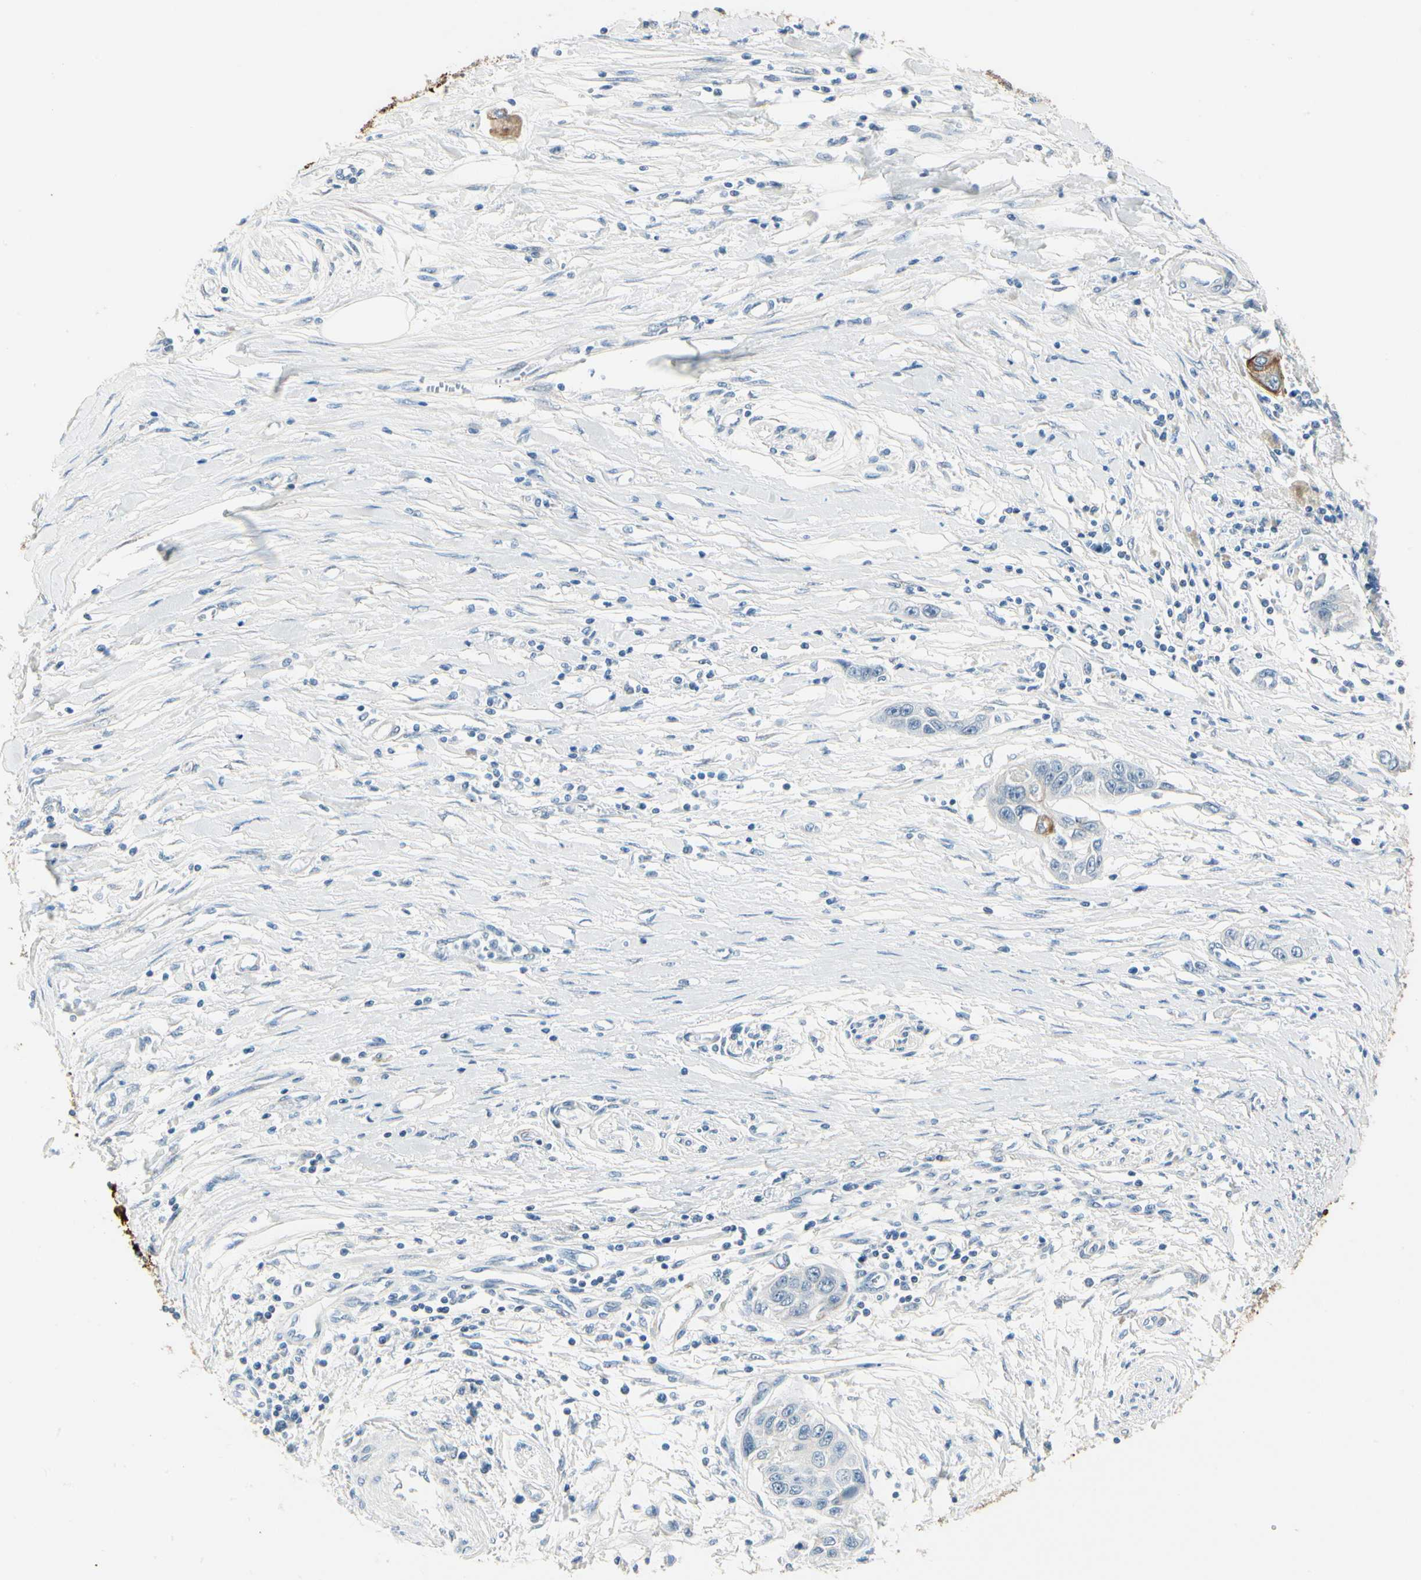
{"staining": {"intensity": "negative", "quantity": "none", "location": "none"}, "tissue": "pancreatic cancer", "cell_type": "Tumor cells", "image_type": "cancer", "snomed": [{"axis": "morphology", "description": "Adenocarcinoma, NOS"}, {"axis": "topography", "description": "Pancreas"}], "caption": "A high-resolution photomicrograph shows immunohistochemistry (IHC) staining of pancreatic adenocarcinoma, which displays no significant positivity in tumor cells.", "gene": "DUSP12", "patient": {"sex": "female", "age": 70}}